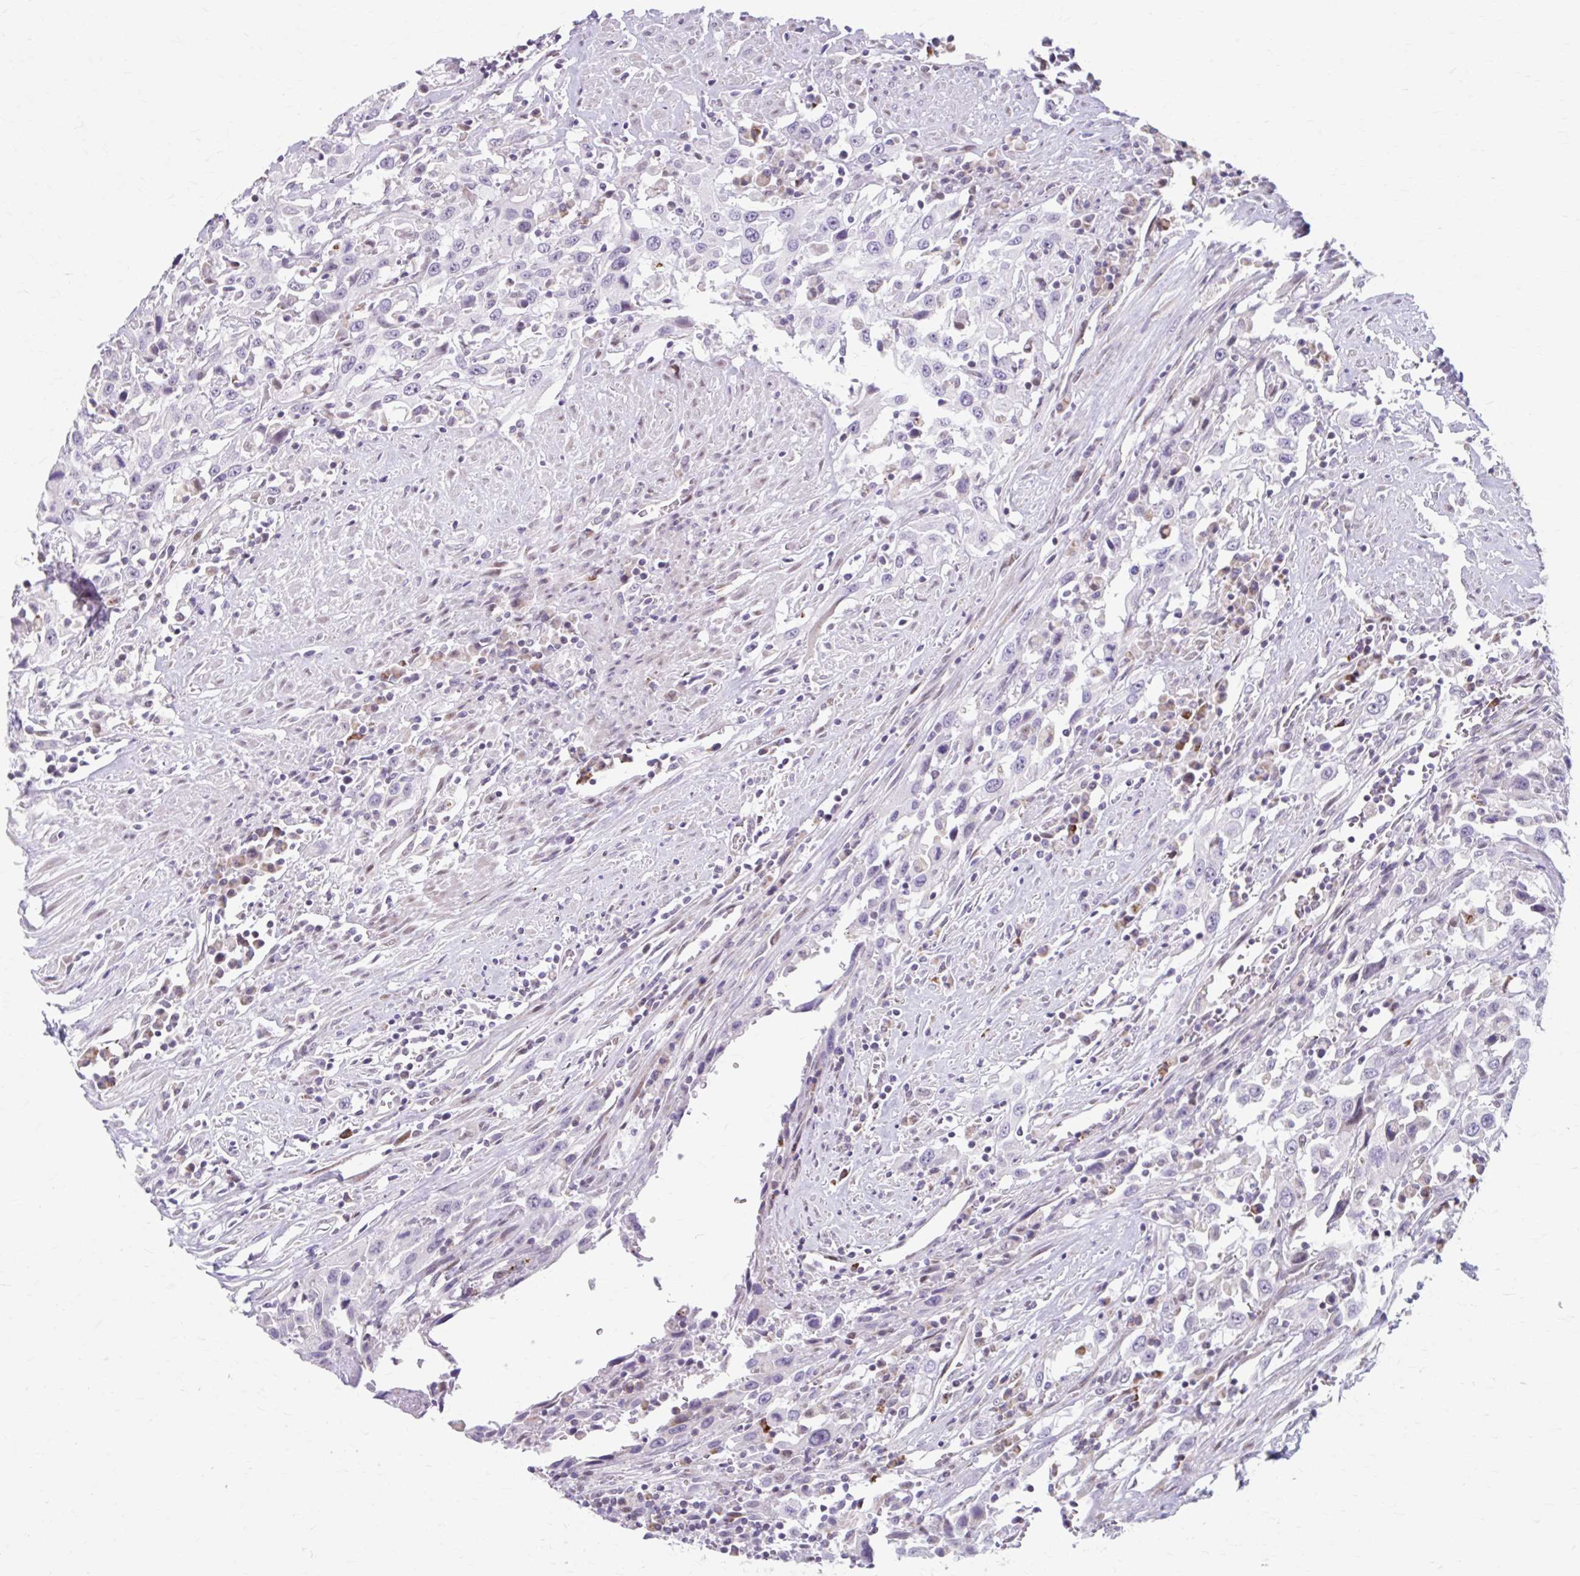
{"staining": {"intensity": "weak", "quantity": "<25%", "location": "nuclear"}, "tissue": "urothelial cancer", "cell_type": "Tumor cells", "image_type": "cancer", "snomed": [{"axis": "morphology", "description": "Urothelial carcinoma, High grade"}, {"axis": "topography", "description": "Urinary bladder"}], "caption": "IHC histopathology image of urothelial cancer stained for a protein (brown), which exhibits no staining in tumor cells. (DAB (3,3'-diaminobenzidine) IHC with hematoxylin counter stain).", "gene": "BEAN1", "patient": {"sex": "male", "age": 61}}